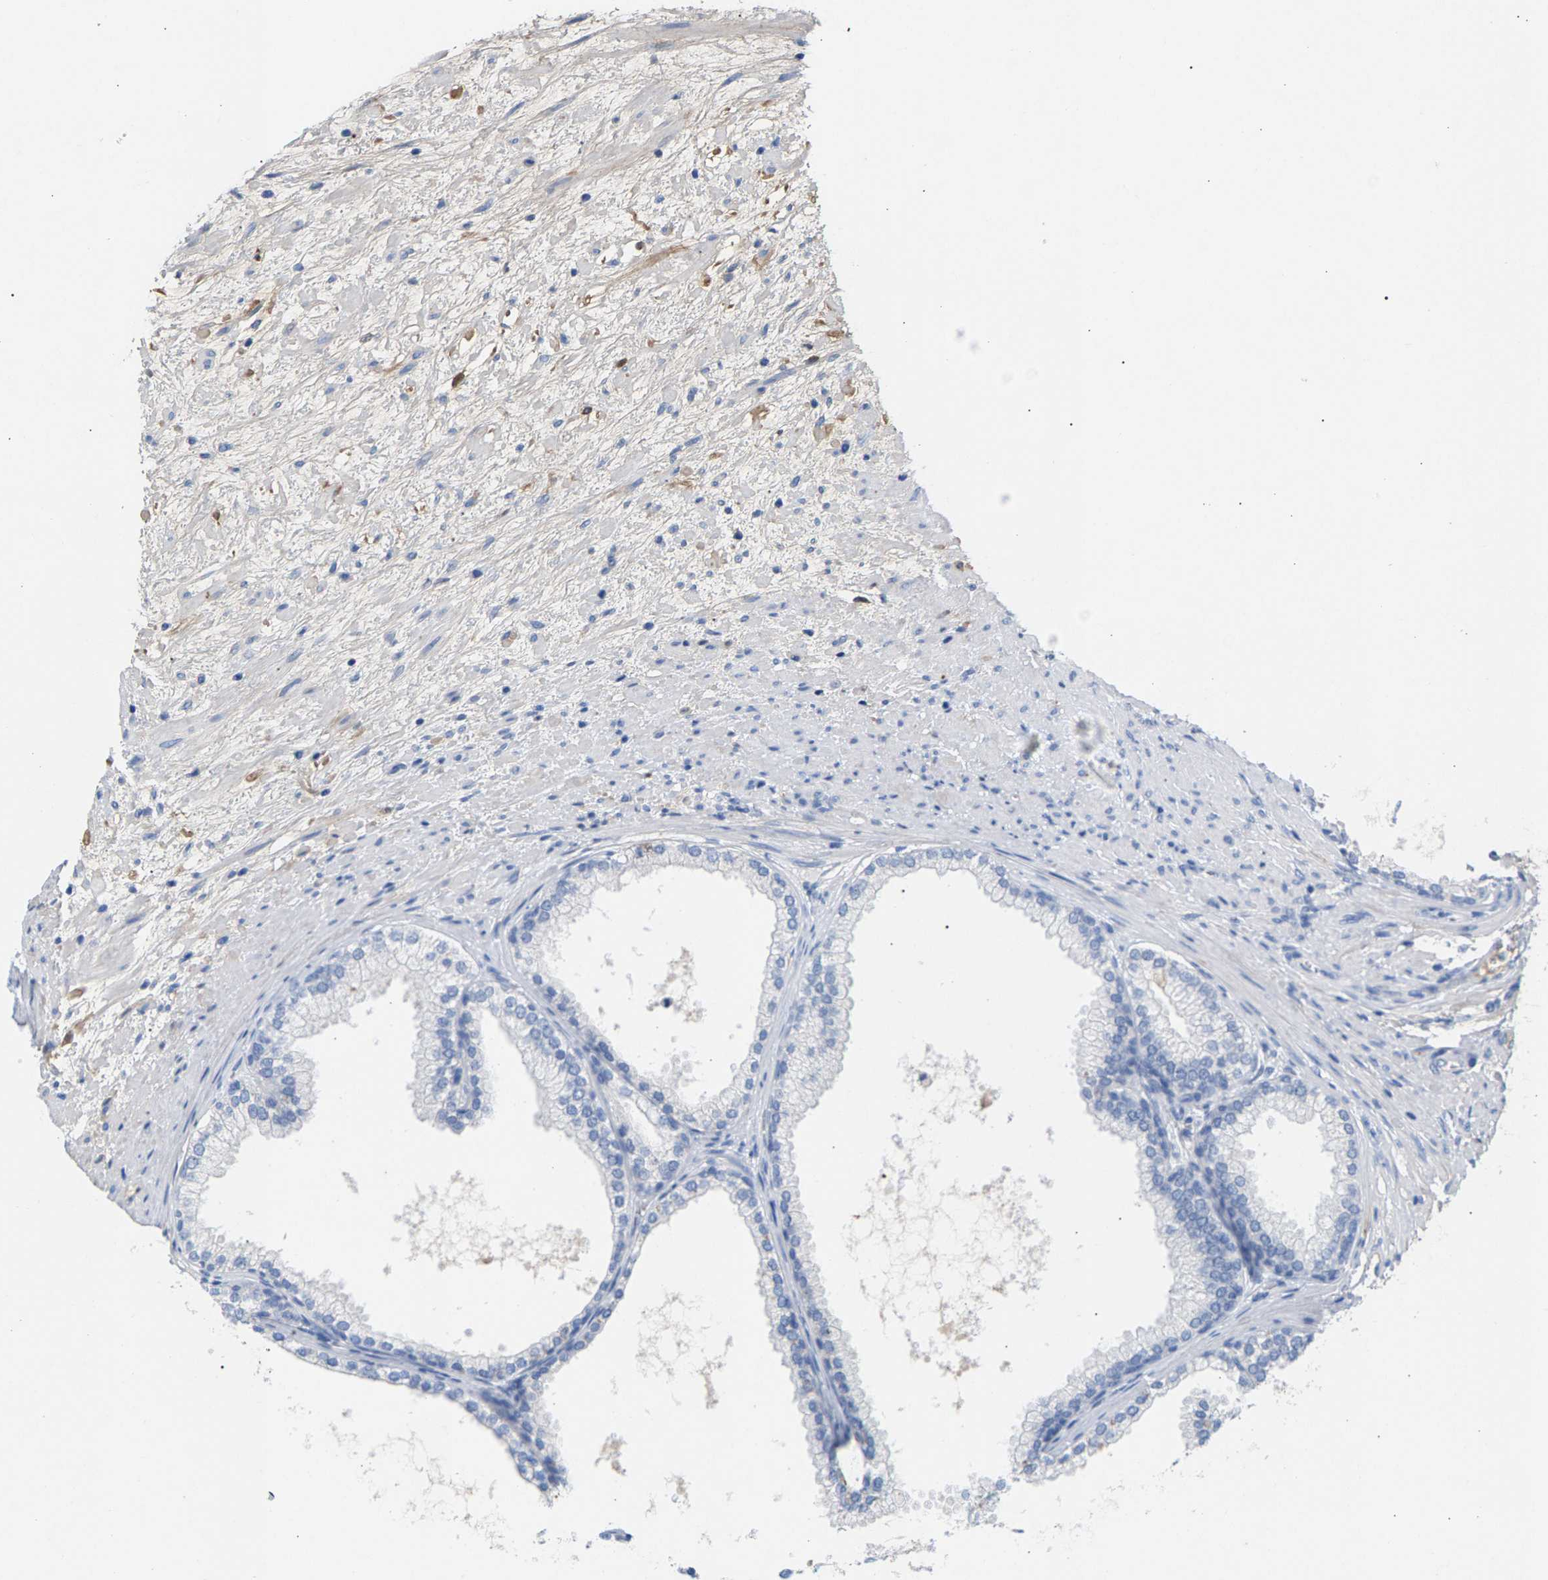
{"staining": {"intensity": "negative", "quantity": "none", "location": "none"}, "tissue": "prostate", "cell_type": "Glandular cells", "image_type": "normal", "snomed": [{"axis": "morphology", "description": "Normal tissue, NOS"}, {"axis": "topography", "description": "Prostate"}], "caption": "This is an immunohistochemistry (IHC) micrograph of benign prostate. There is no staining in glandular cells.", "gene": "APOH", "patient": {"sex": "male", "age": 76}}